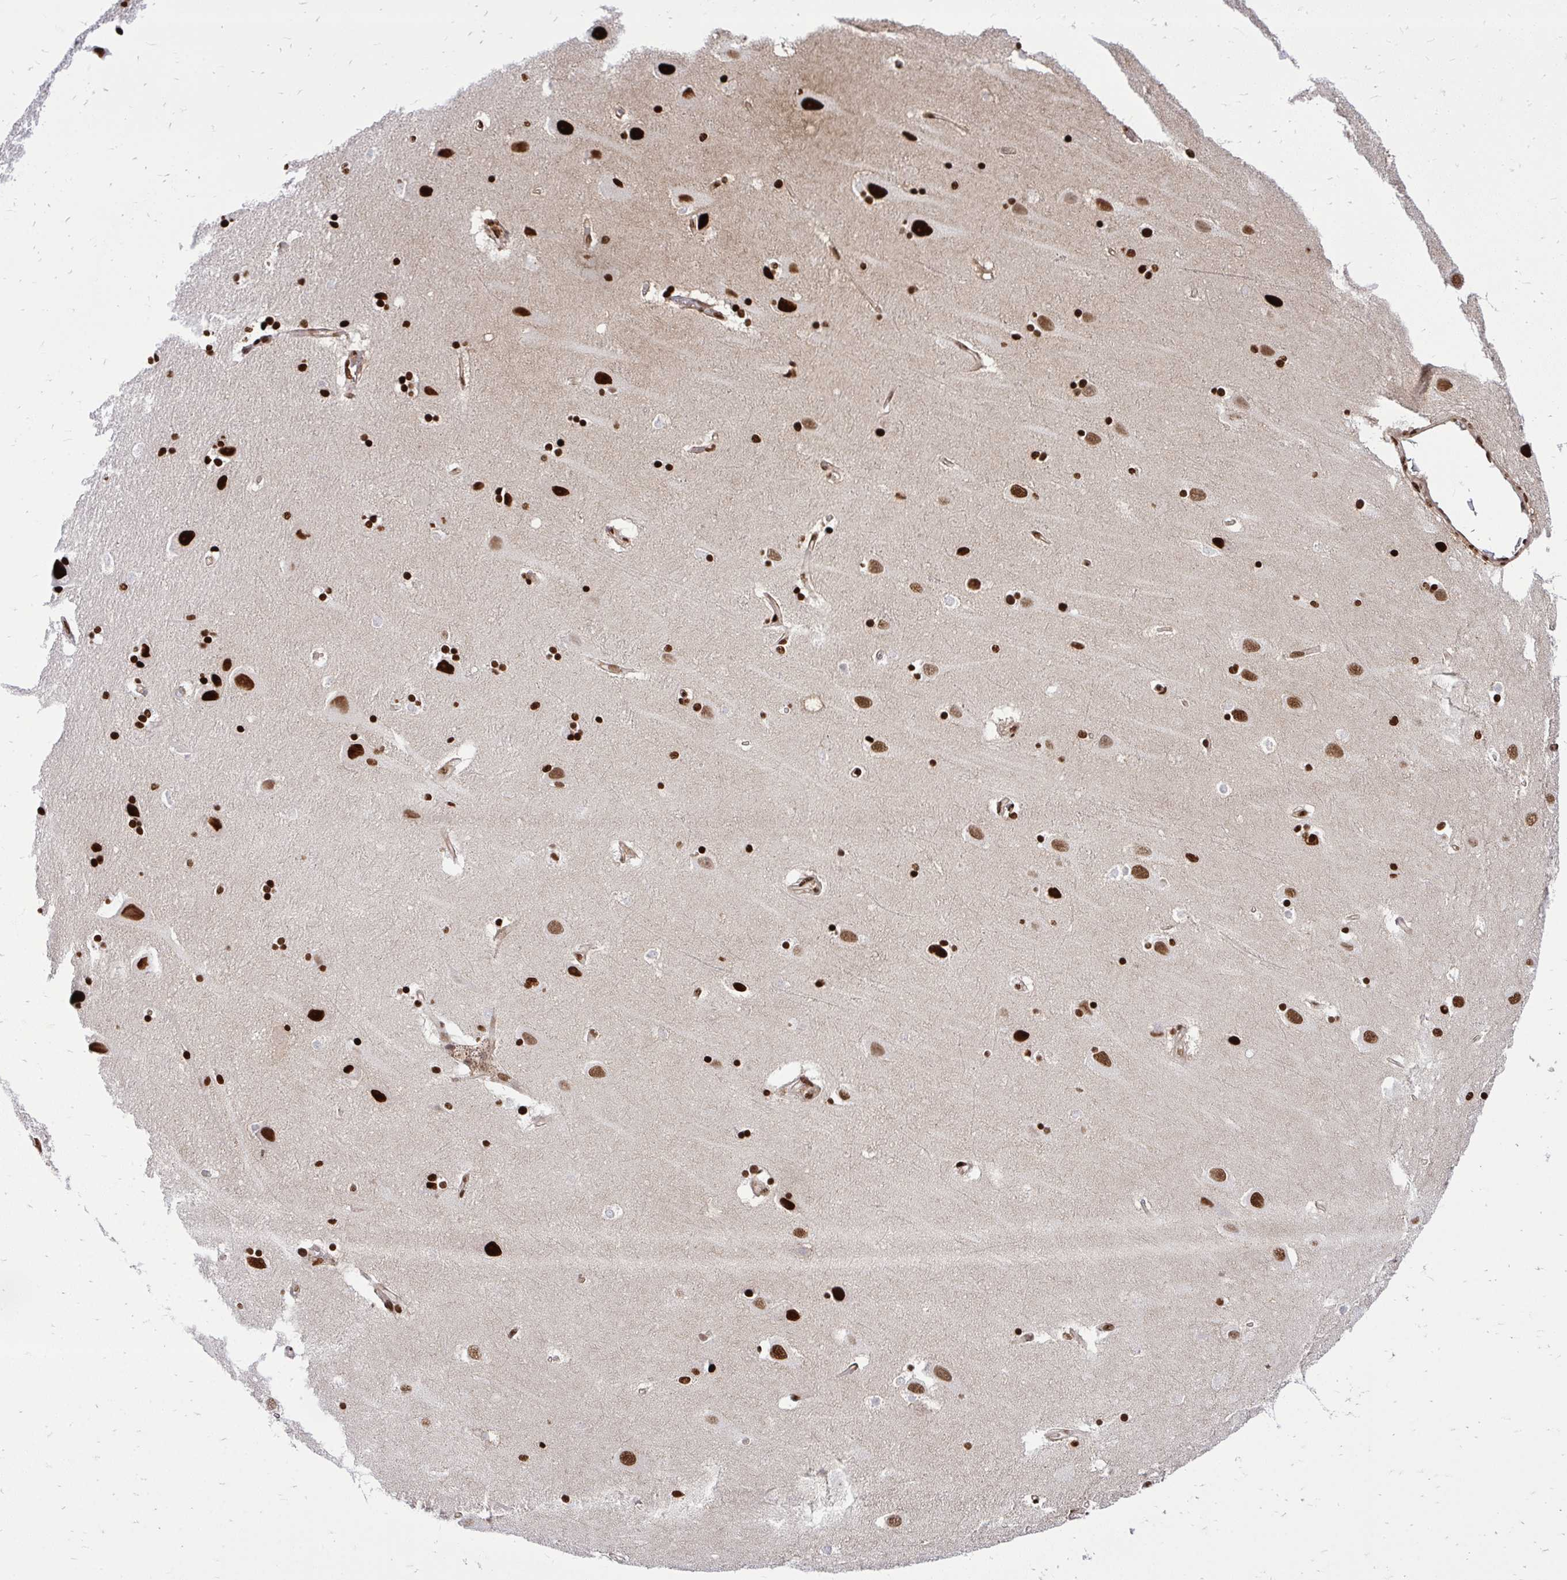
{"staining": {"intensity": "strong", "quantity": ">75%", "location": "nuclear"}, "tissue": "hippocampus", "cell_type": "Glial cells", "image_type": "normal", "snomed": [{"axis": "morphology", "description": "Normal tissue, NOS"}, {"axis": "topography", "description": "Hippocampus"}], "caption": "Protein expression analysis of unremarkable human hippocampus reveals strong nuclear expression in about >75% of glial cells.", "gene": "TBL1Y", "patient": {"sex": "male", "age": 63}}